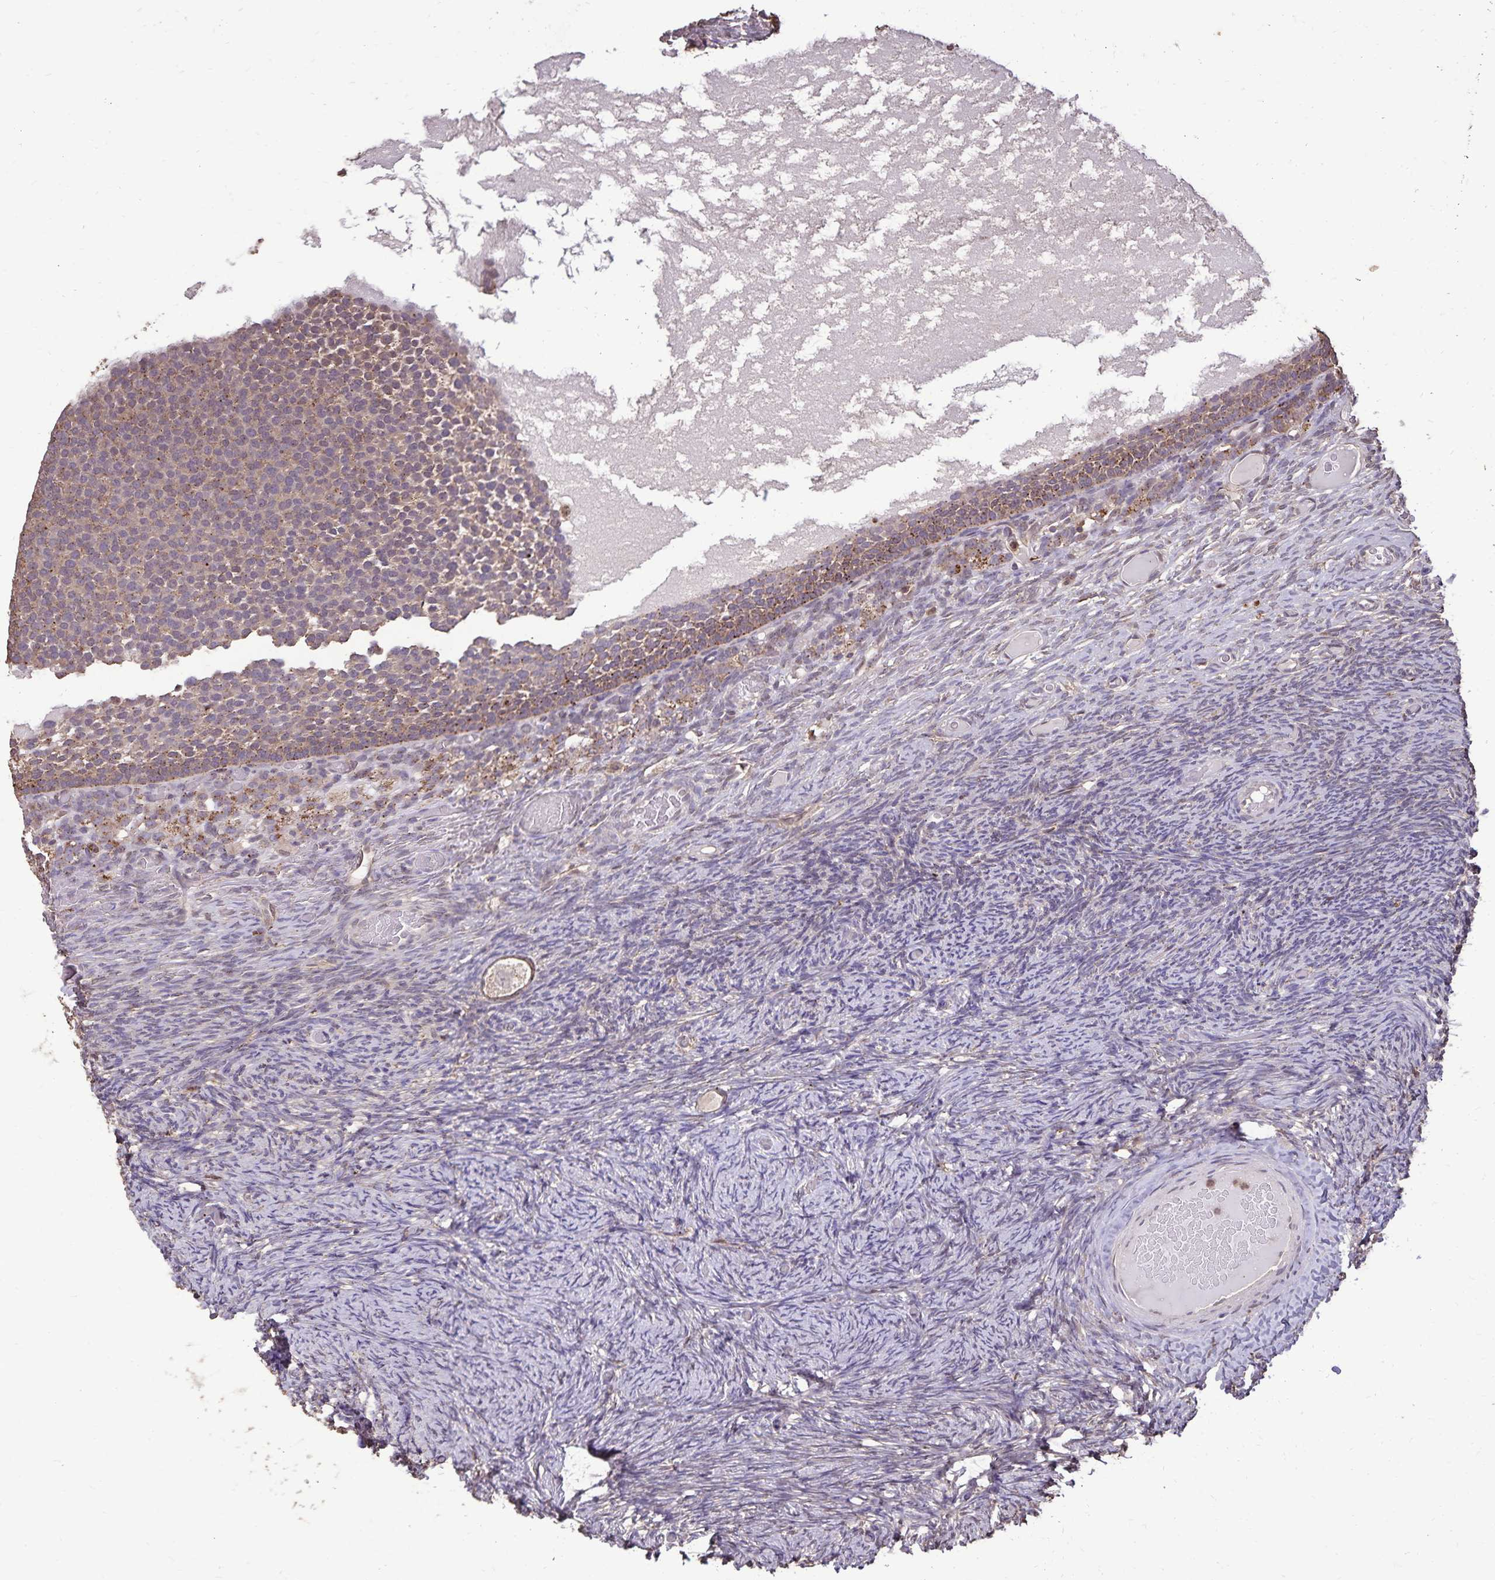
{"staining": {"intensity": "weak", "quantity": ">75%", "location": "cytoplasmic/membranous"}, "tissue": "ovary", "cell_type": "Follicle cells", "image_type": "normal", "snomed": [{"axis": "morphology", "description": "Normal tissue, NOS"}, {"axis": "topography", "description": "Ovary"}], "caption": "Weak cytoplasmic/membranous expression for a protein is appreciated in about >75% of follicle cells of normal ovary using immunohistochemistry.", "gene": "CHMP1B", "patient": {"sex": "female", "age": 34}}